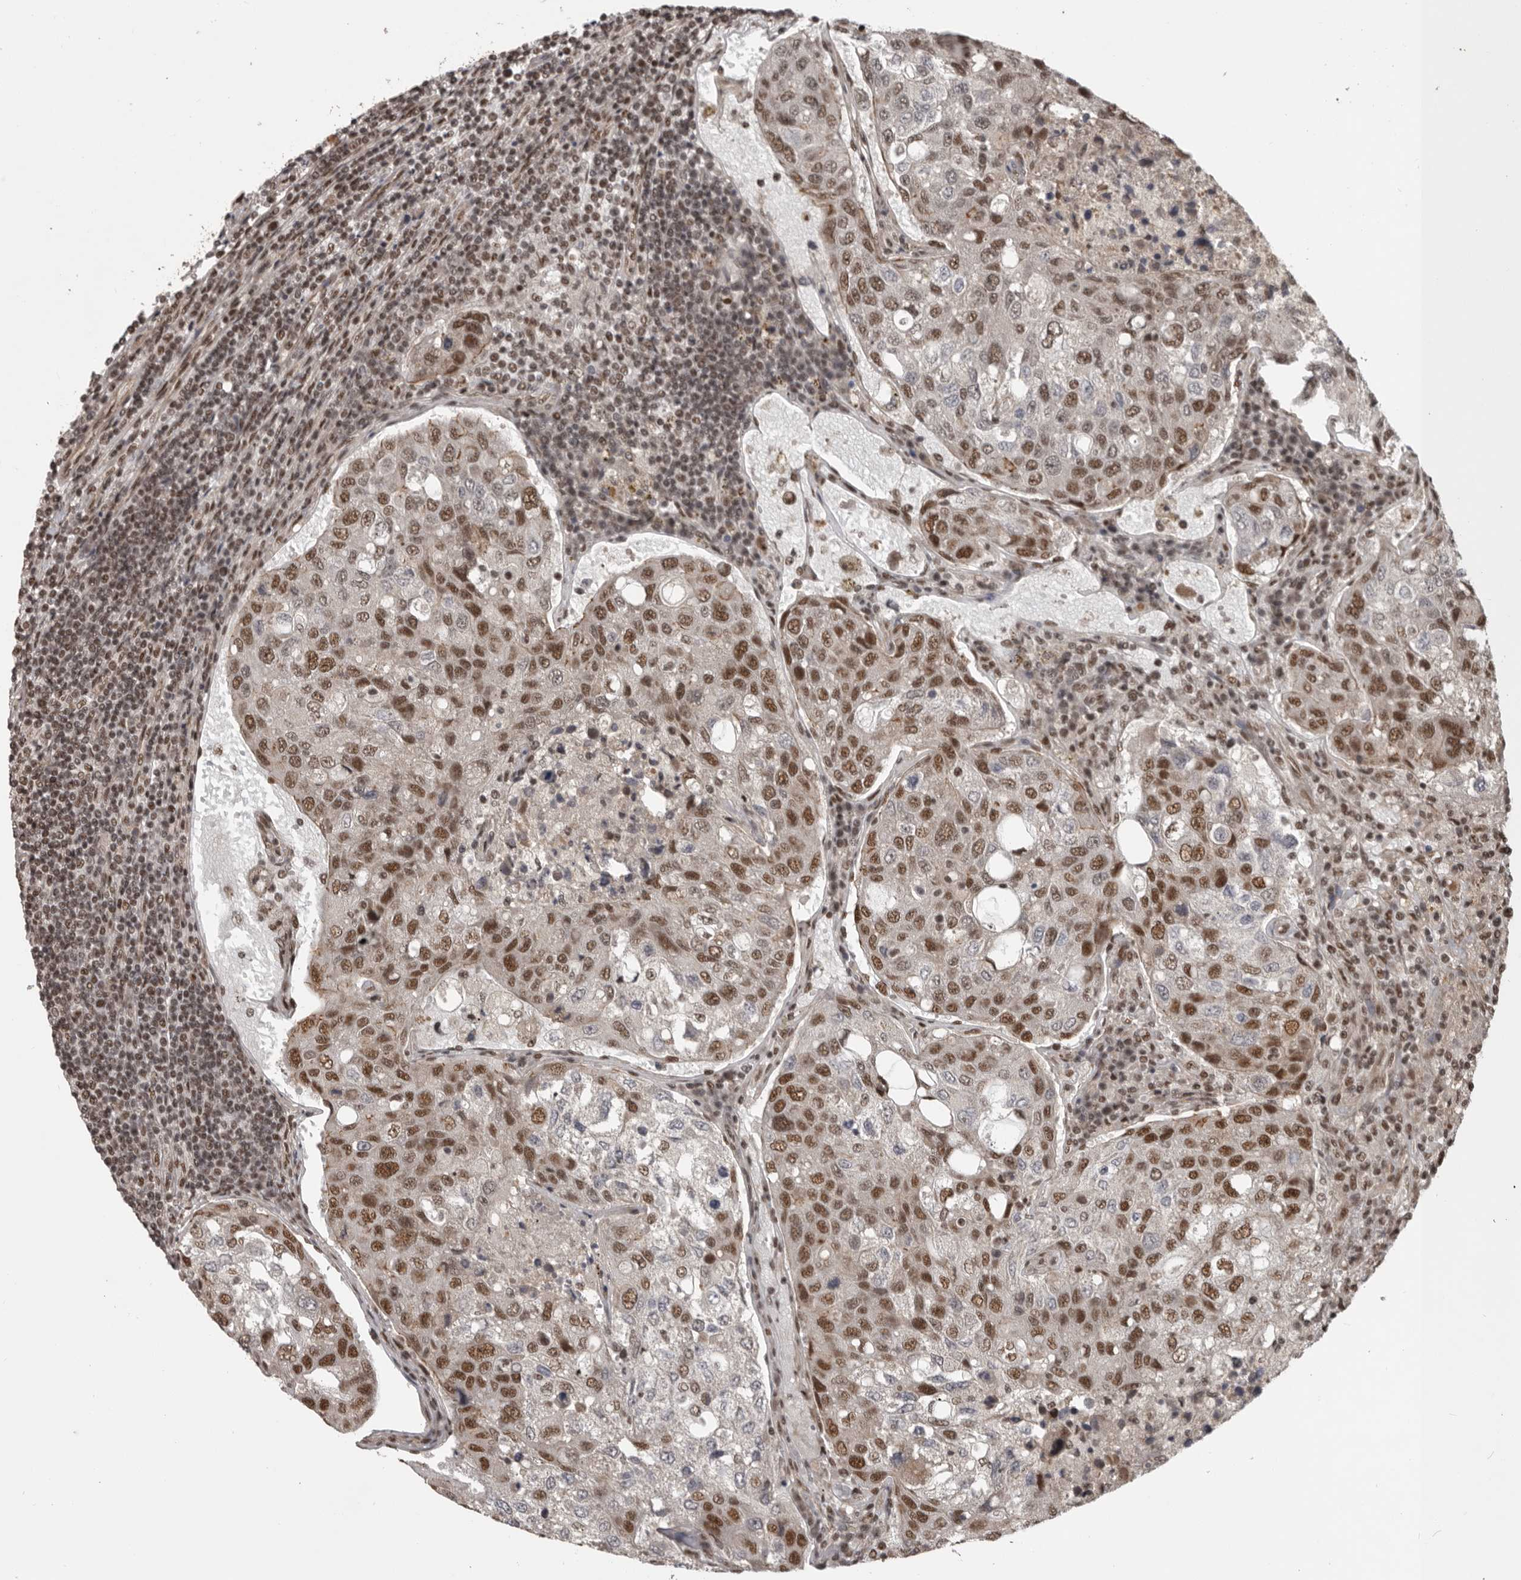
{"staining": {"intensity": "strong", "quantity": ">75%", "location": "nuclear"}, "tissue": "urothelial cancer", "cell_type": "Tumor cells", "image_type": "cancer", "snomed": [{"axis": "morphology", "description": "Urothelial carcinoma, High grade"}, {"axis": "topography", "description": "Lymph node"}, {"axis": "topography", "description": "Urinary bladder"}], "caption": "This micrograph displays urothelial carcinoma (high-grade) stained with immunohistochemistry (IHC) to label a protein in brown. The nuclear of tumor cells show strong positivity for the protein. Nuclei are counter-stained blue.", "gene": "CBLL1", "patient": {"sex": "male", "age": 51}}